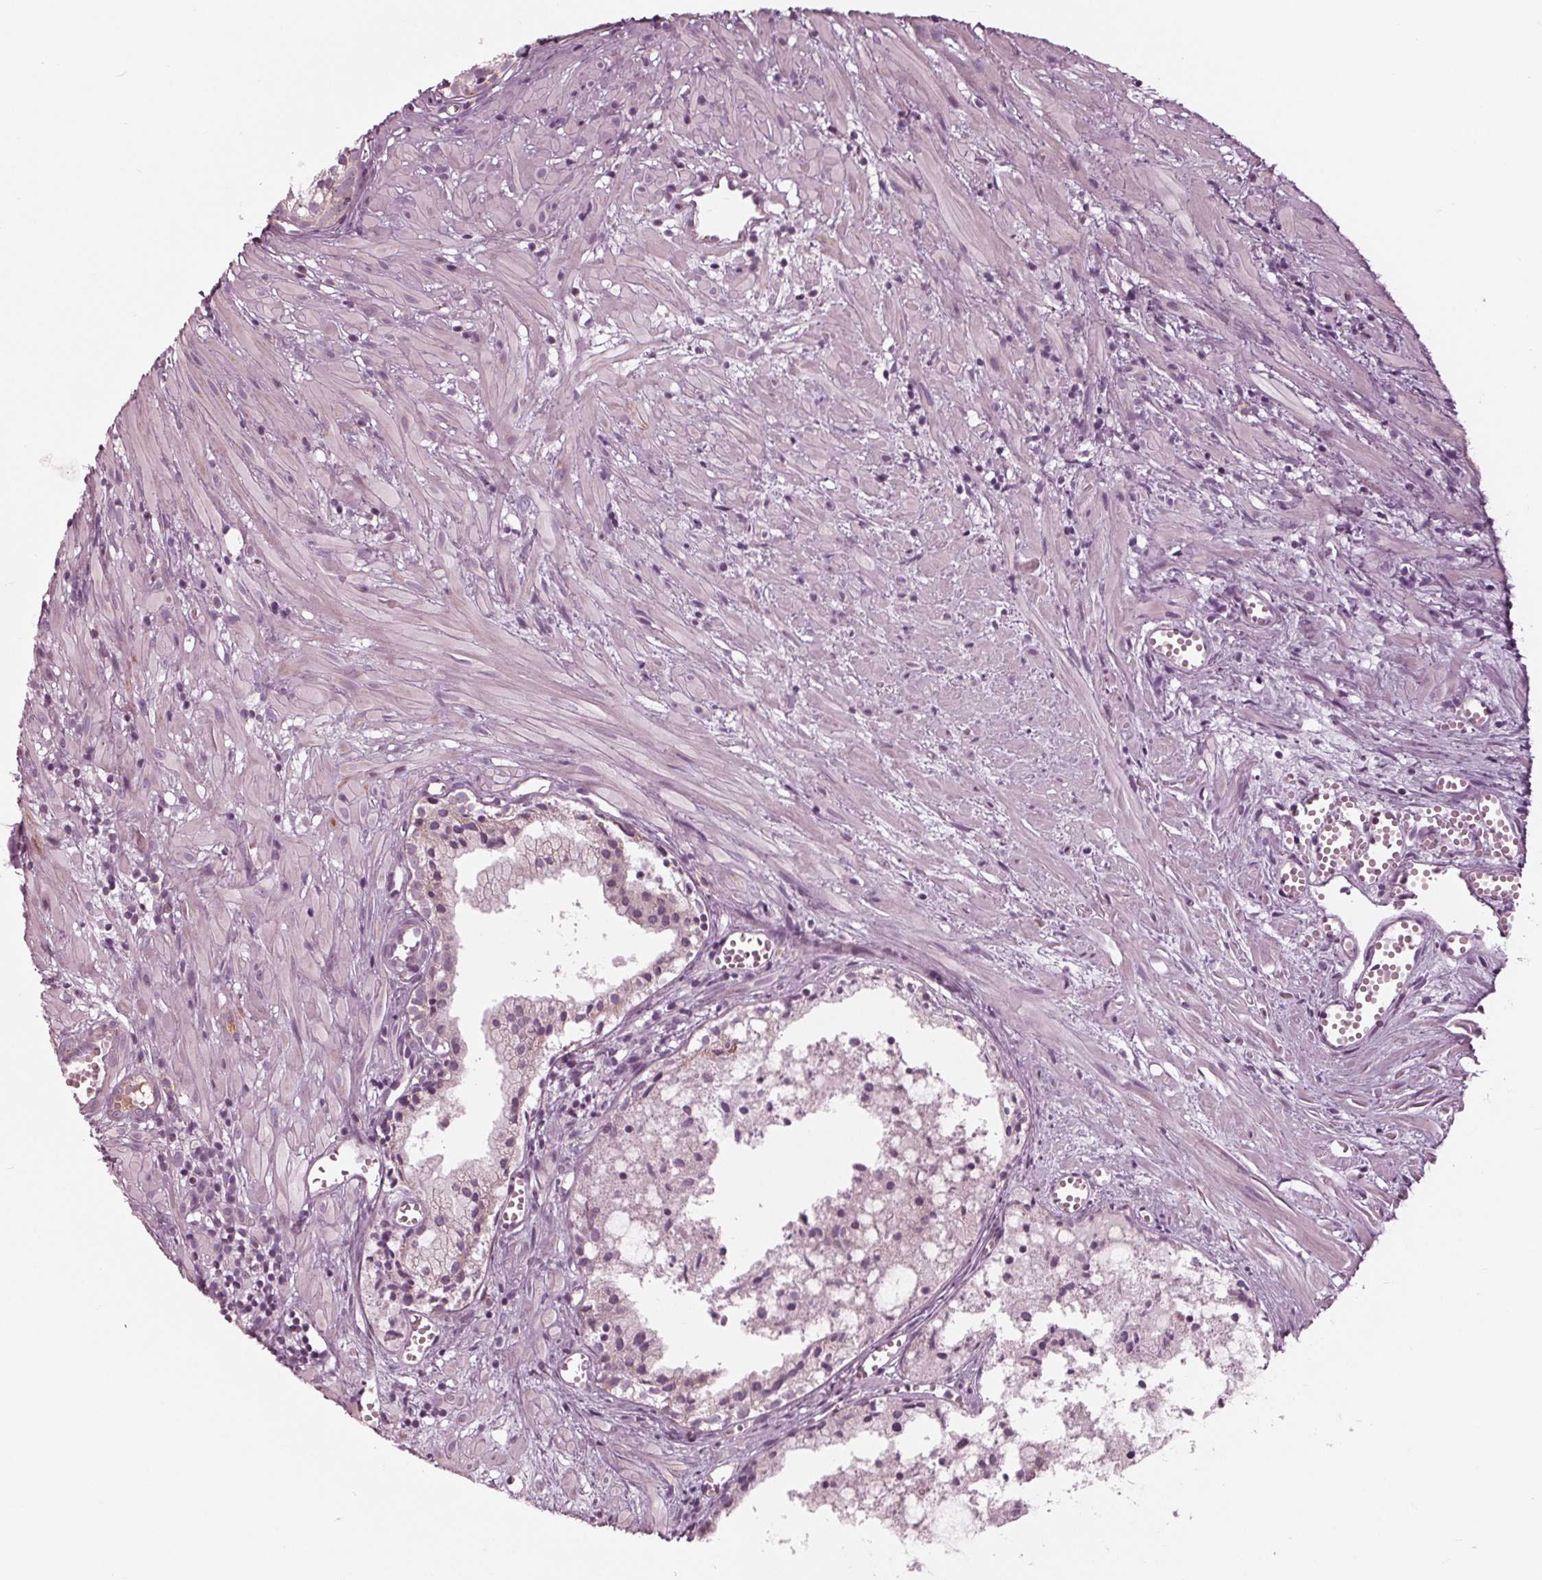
{"staining": {"intensity": "negative", "quantity": "none", "location": "none"}, "tissue": "prostate cancer", "cell_type": "Tumor cells", "image_type": "cancer", "snomed": [{"axis": "morphology", "description": "Adenocarcinoma, High grade"}, {"axis": "topography", "description": "Prostate"}], "caption": "This is an IHC photomicrograph of human high-grade adenocarcinoma (prostate). There is no expression in tumor cells.", "gene": "CLN6", "patient": {"sex": "male", "age": 58}}